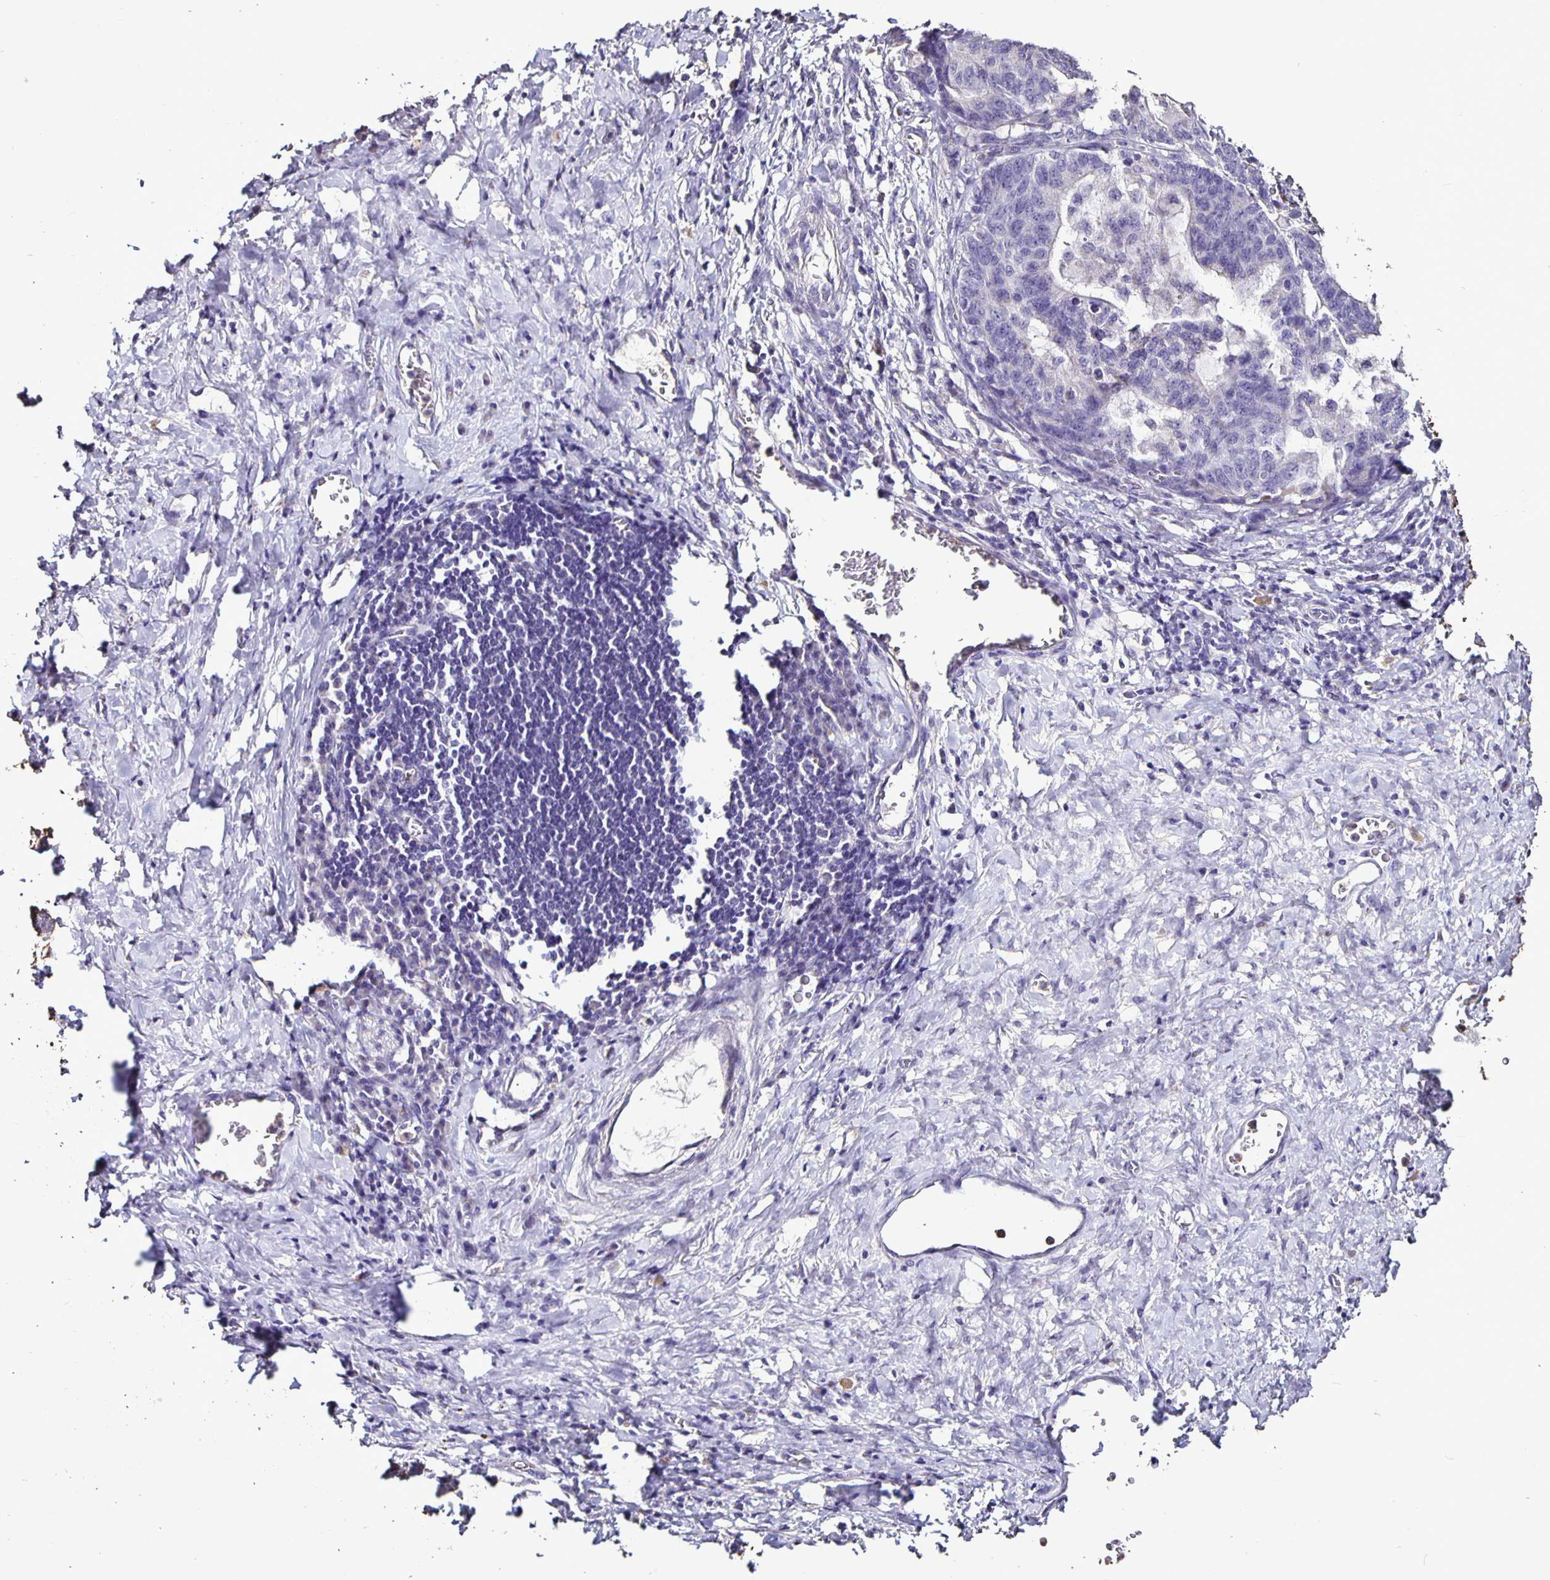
{"staining": {"intensity": "negative", "quantity": "none", "location": "none"}, "tissue": "stomach cancer", "cell_type": "Tumor cells", "image_type": "cancer", "snomed": [{"axis": "morphology", "description": "Normal tissue, NOS"}, {"axis": "morphology", "description": "Adenocarcinoma, NOS"}, {"axis": "topography", "description": "Stomach"}], "caption": "This is an immunohistochemistry (IHC) image of adenocarcinoma (stomach). There is no positivity in tumor cells.", "gene": "FCER1A", "patient": {"sex": "female", "age": 64}}